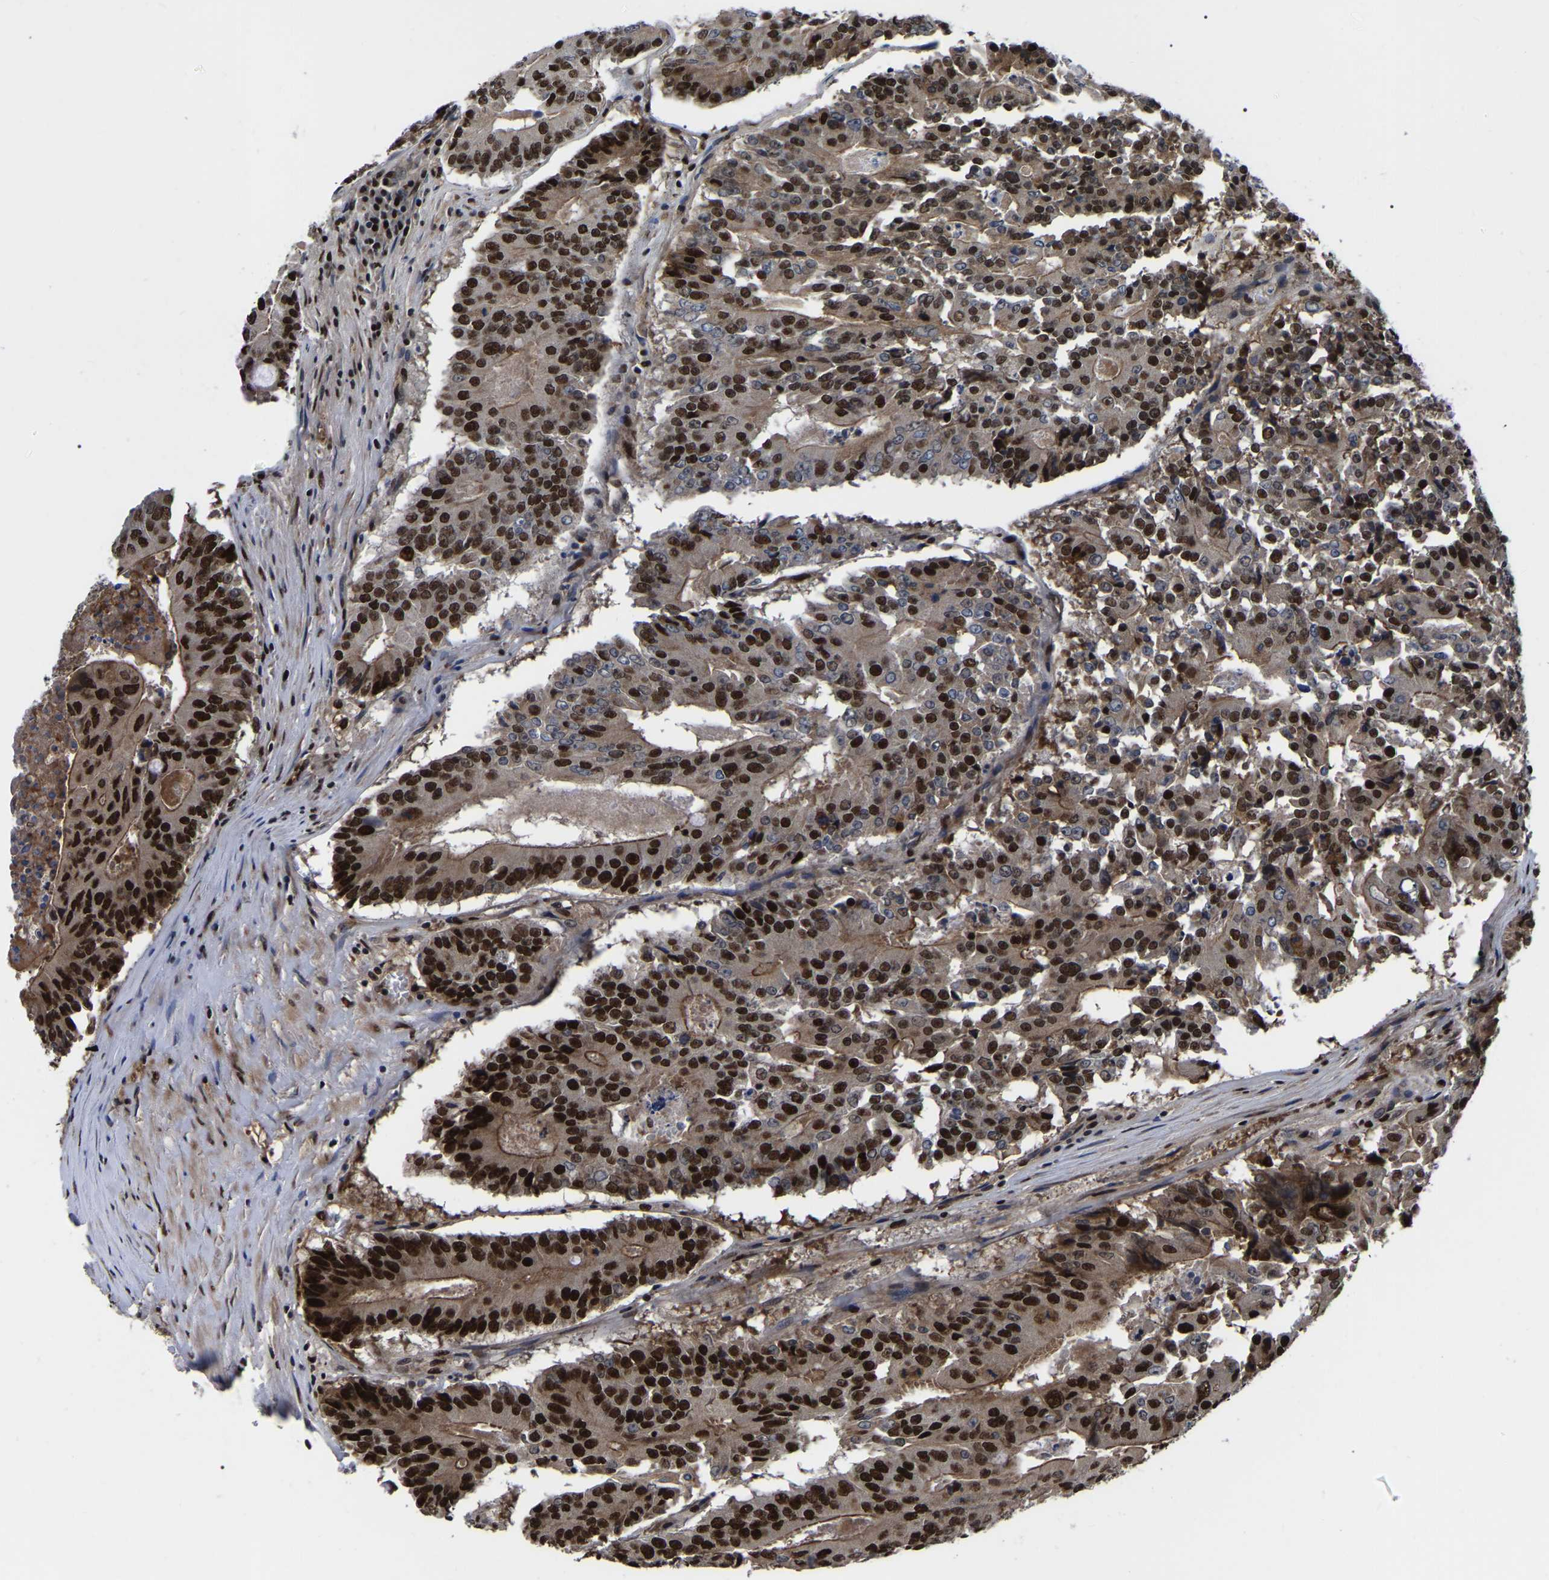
{"staining": {"intensity": "strong", "quantity": ">75%", "location": "nuclear"}, "tissue": "colorectal cancer", "cell_type": "Tumor cells", "image_type": "cancer", "snomed": [{"axis": "morphology", "description": "Adenocarcinoma, NOS"}, {"axis": "topography", "description": "Colon"}], "caption": "The photomicrograph displays staining of adenocarcinoma (colorectal), revealing strong nuclear protein expression (brown color) within tumor cells.", "gene": "TRIM35", "patient": {"sex": "male", "age": 87}}